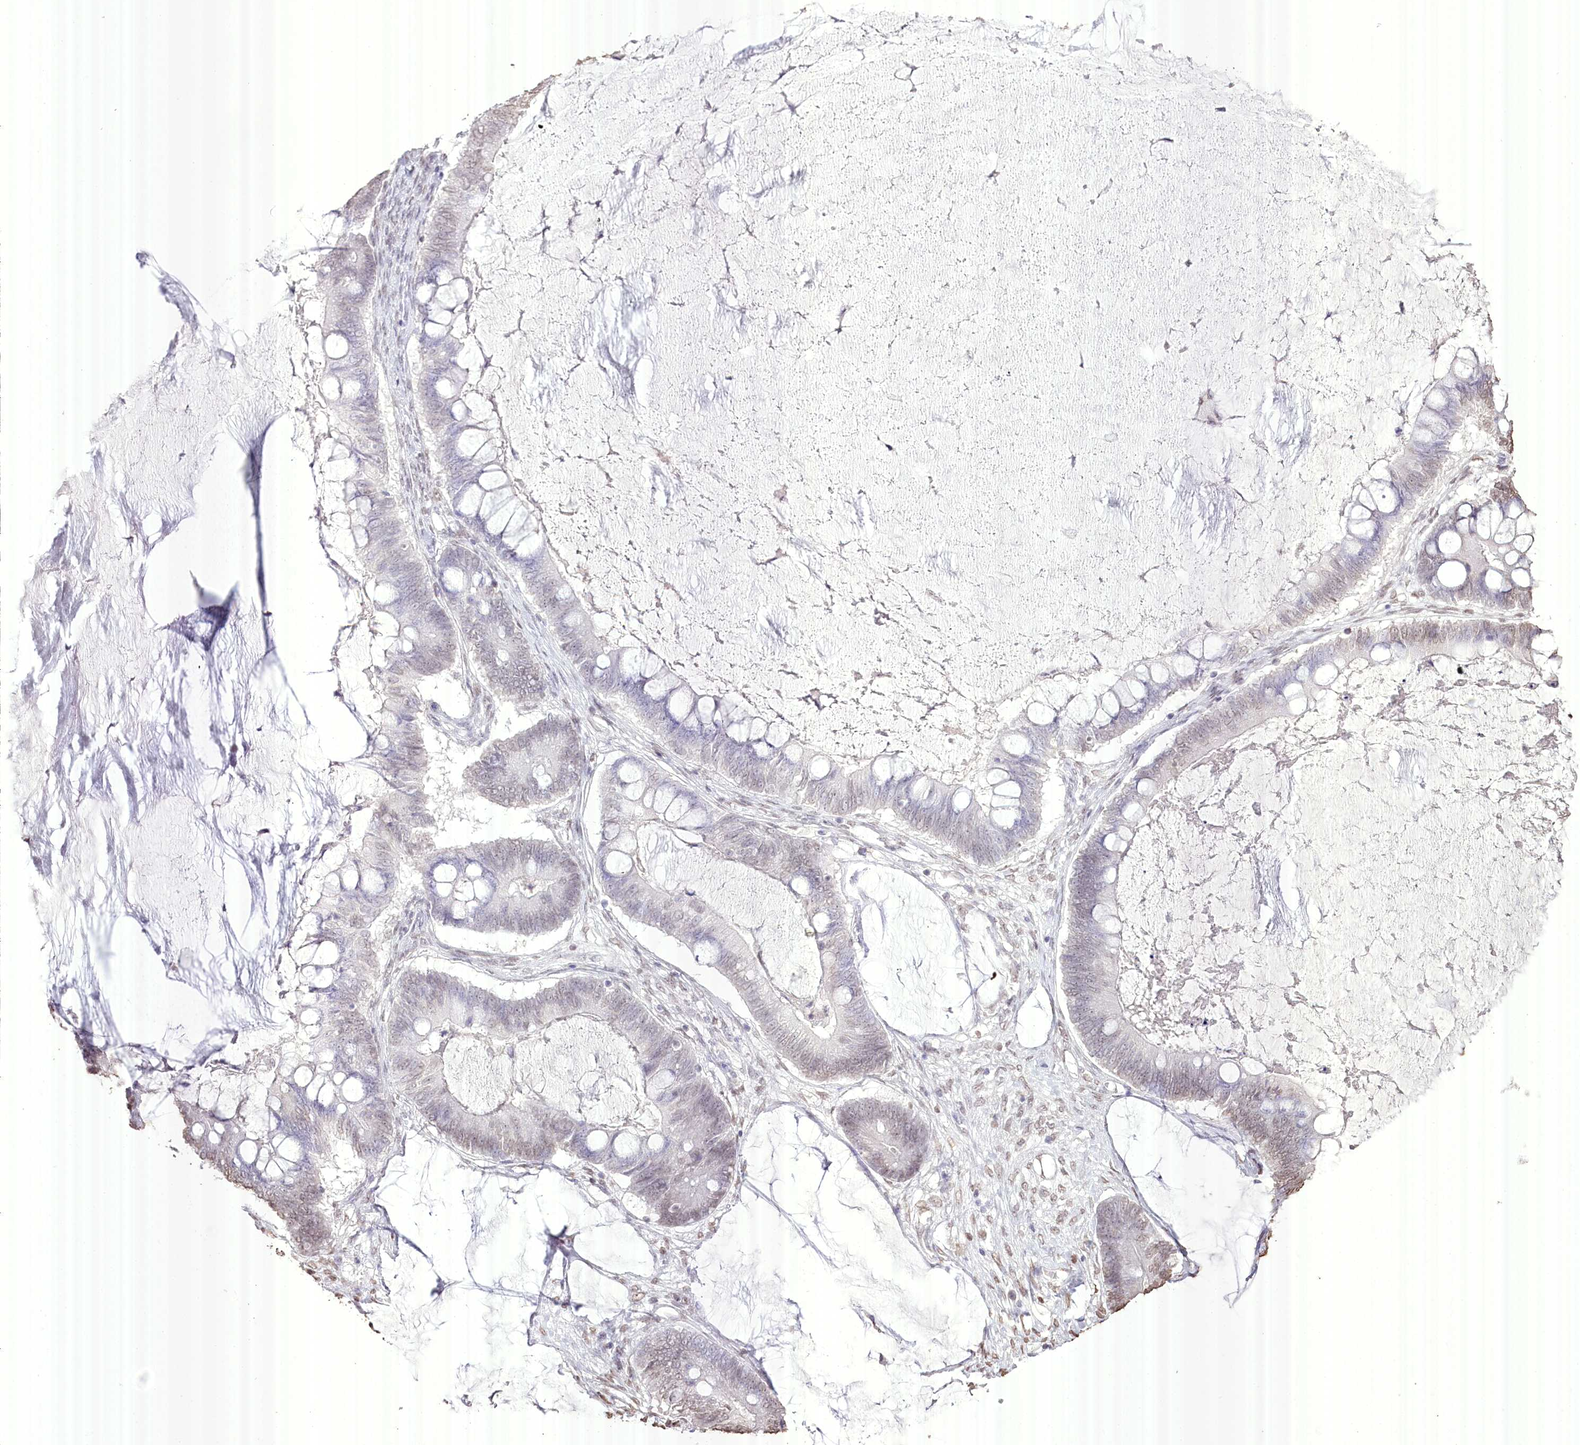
{"staining": {"intensity": "negative", "quantity": "none", "location": "none"}, "tissue": "ovarian cancer", "cell_type": "Tumor cells", "image_type": "cancer", "snomed": [{"axis": "morphology", "description": "Cystadenocarcinoma, mucinous, NOS"}, {"axis": "topography", "description": "Ovary"}], "caption": "An IHC photomicrograph of mucinous cystadenocarcinoma (ovarian) is shown. There is no staining in tumor cells of mucinous cystadenocarcinoma (ovarian). (DAB IHC visualized using brightfield microscopy, high magnification).", "gene": "SLC39A10", "patient": {"sex": "female", "age": 61}}